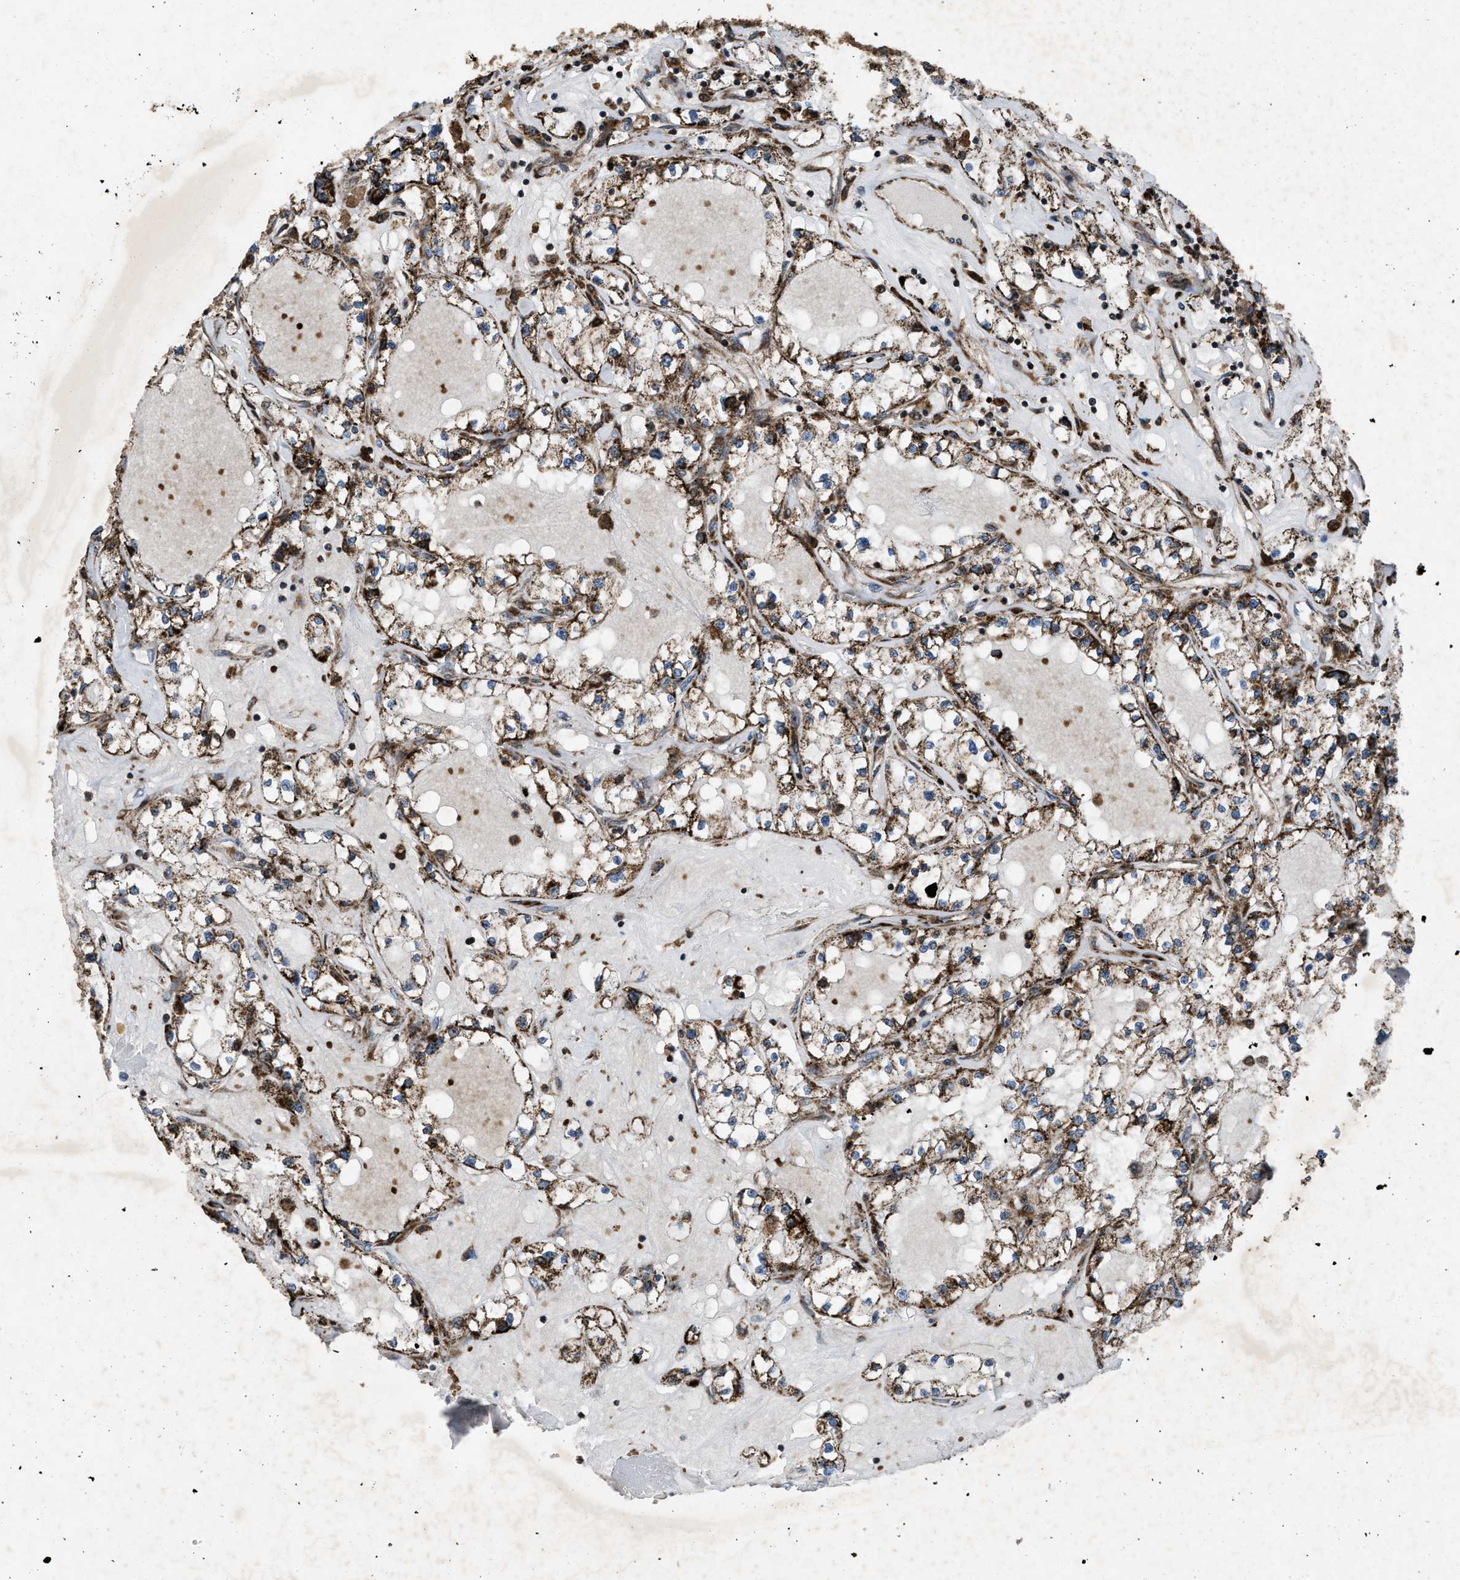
{"staining": {"intensity": "moderate", "quantity": ">75%", "location": "cytoplasmic/membranous"}, "tissue": "renal cancer", "cell_type": "Tumor cells", "image_type": "cancer", "snomed": [{"axis": "morphology", "description": "Adenocarcinoma, NOS"}, {"axis": "topography", "description": "Kidney"}], "caption": "This image reveals immunohistochemistry (IHC) staining of renal cancer, with medium moderate cytoplasmic/membranous expression in about >75% of tumor cells.", "gene": "PER3", "patient": {"sex": "male", "age": 56}}